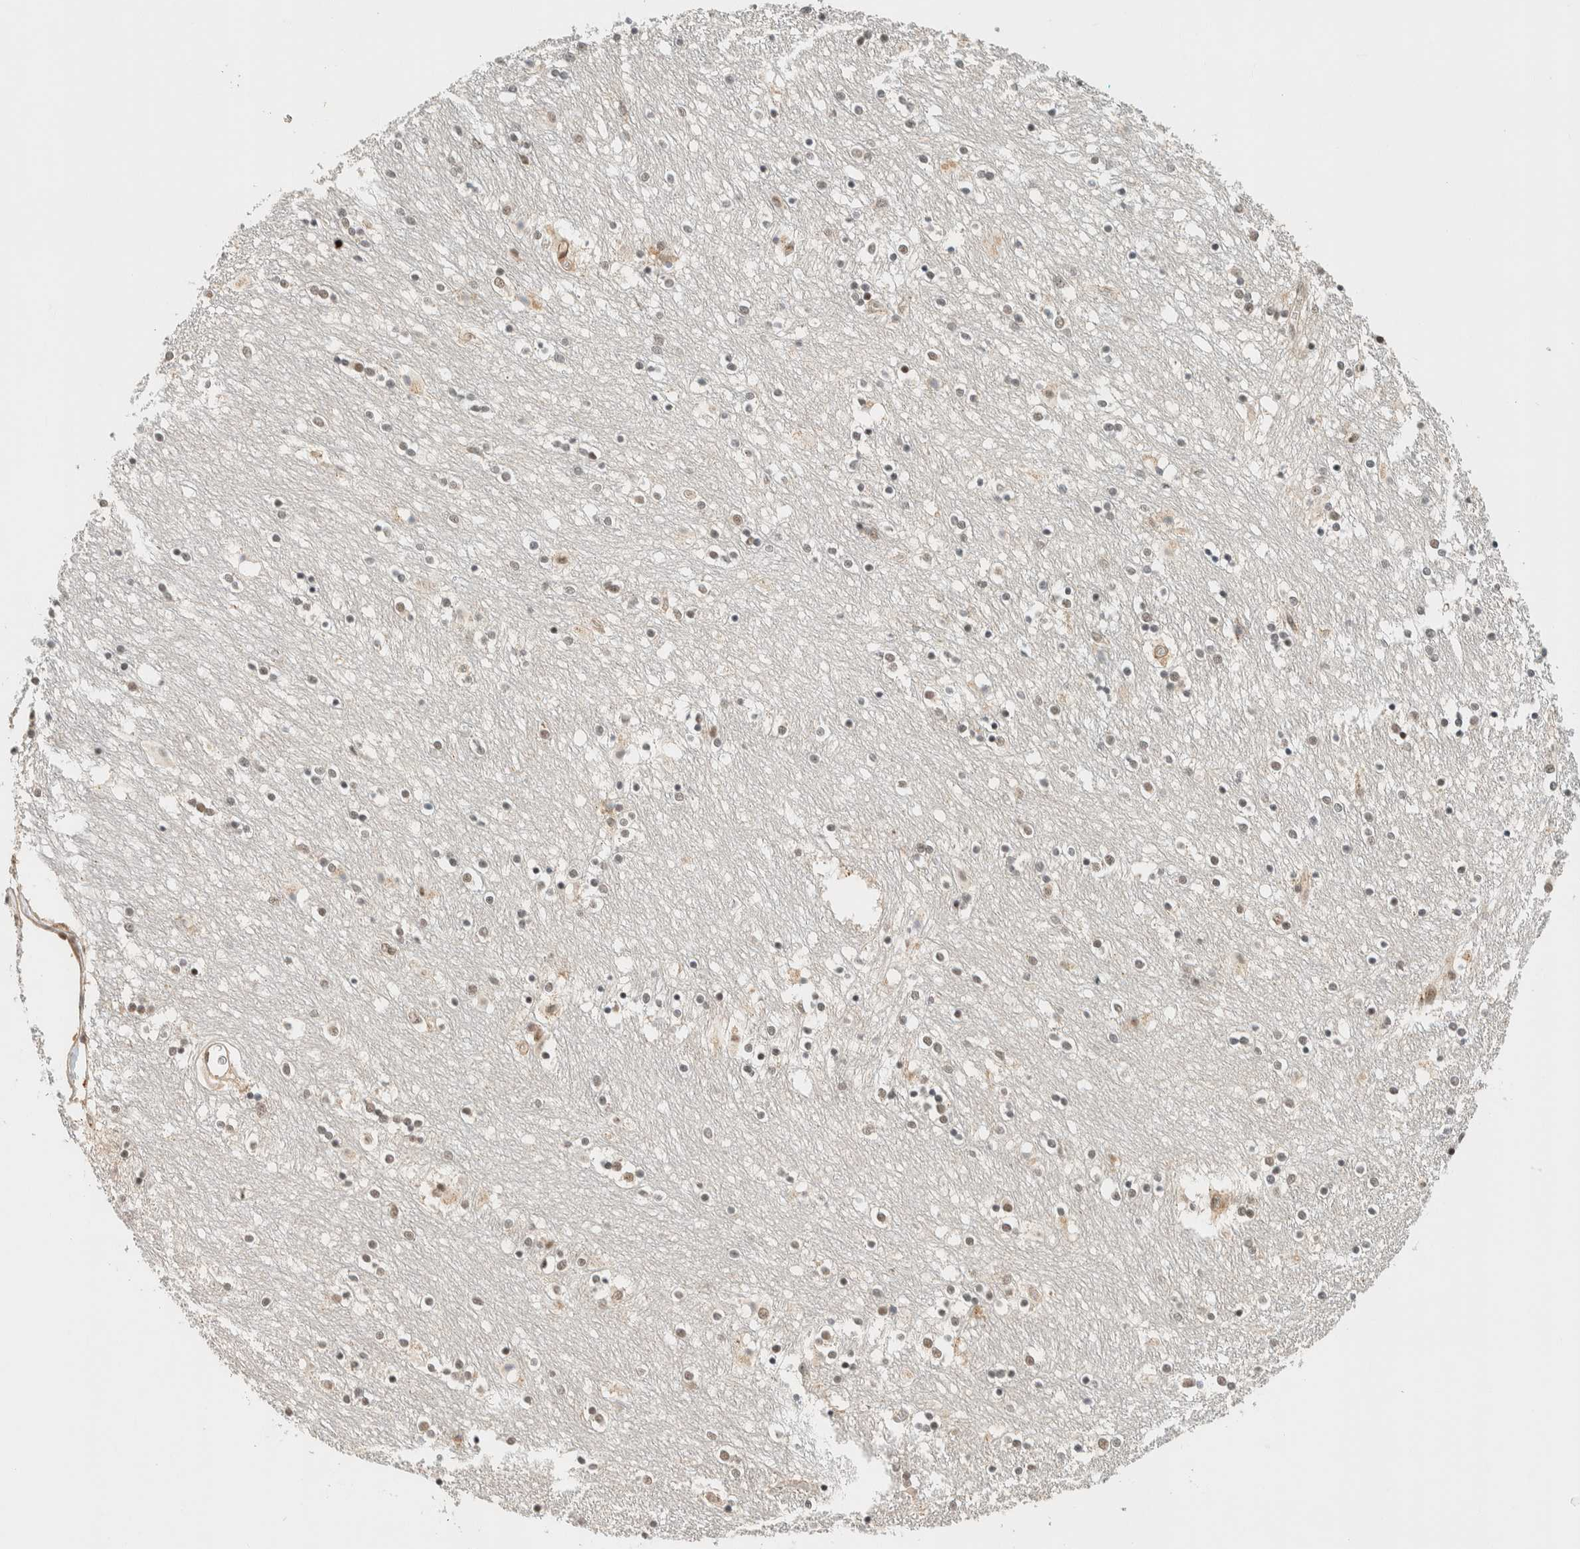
{"staining": {"intensity": "weak", "quantity": ">75%", "location": "nuclear"}, "tissue": "caudate", "cell_type": "Glial cells", "image_type": "normal", "snomed": [{"axis": "morphology", "description": "Normal tissue, NOS"}, {"axis": "topography", "description": "Lateral ventricle wall"}], "caption": "The immunohistochemical stain labels weak nuclear staining in glial cells of normal caudate. The staining is performed using DAB brown chromogen to label protein expression. The nuclei are counter-stained blue using hematoxylin.", "gene": "SIK1", "patient": {"sex": "female", "age": 54}}